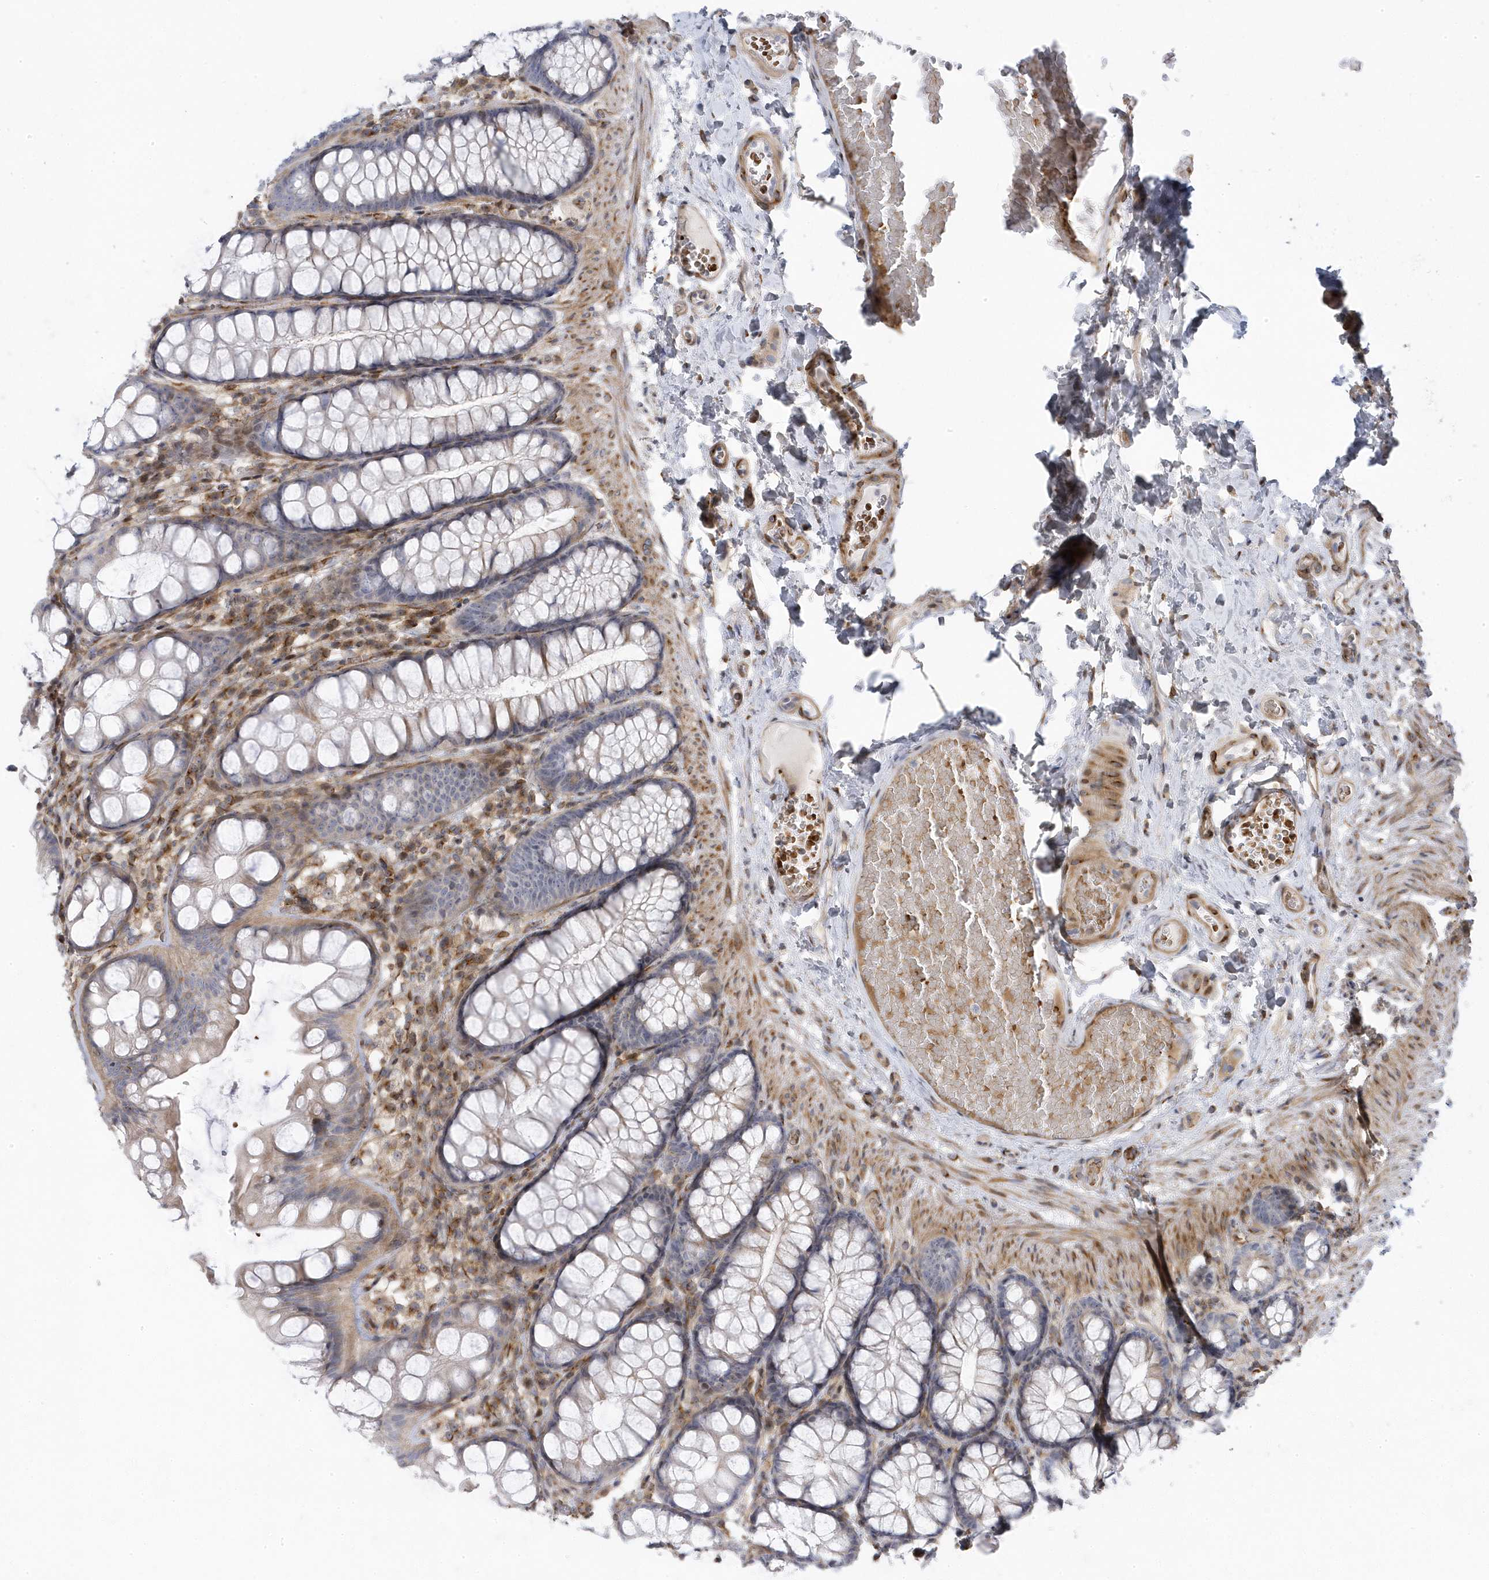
{"staining": {"intensity": "moderate", "quantity": "25%-75%", "location": "cytoplasmic/membranous"}, "tissue": "colon", "cell_type": "Endothelial cells", "image_type": "normal", "snomed": [{"axis": "morphology", "description": "Normal tissue, NOS"}, {"axis": "topography", "description": "Colon"}], "caption": "Protein analysis of unremarkable colon displays moderate cytoplasmic/membranous positivity in about 25%-75% of endothelial cells.", "gene": "MAP7D3", "patient": {"sex": "male", "age": 47}}